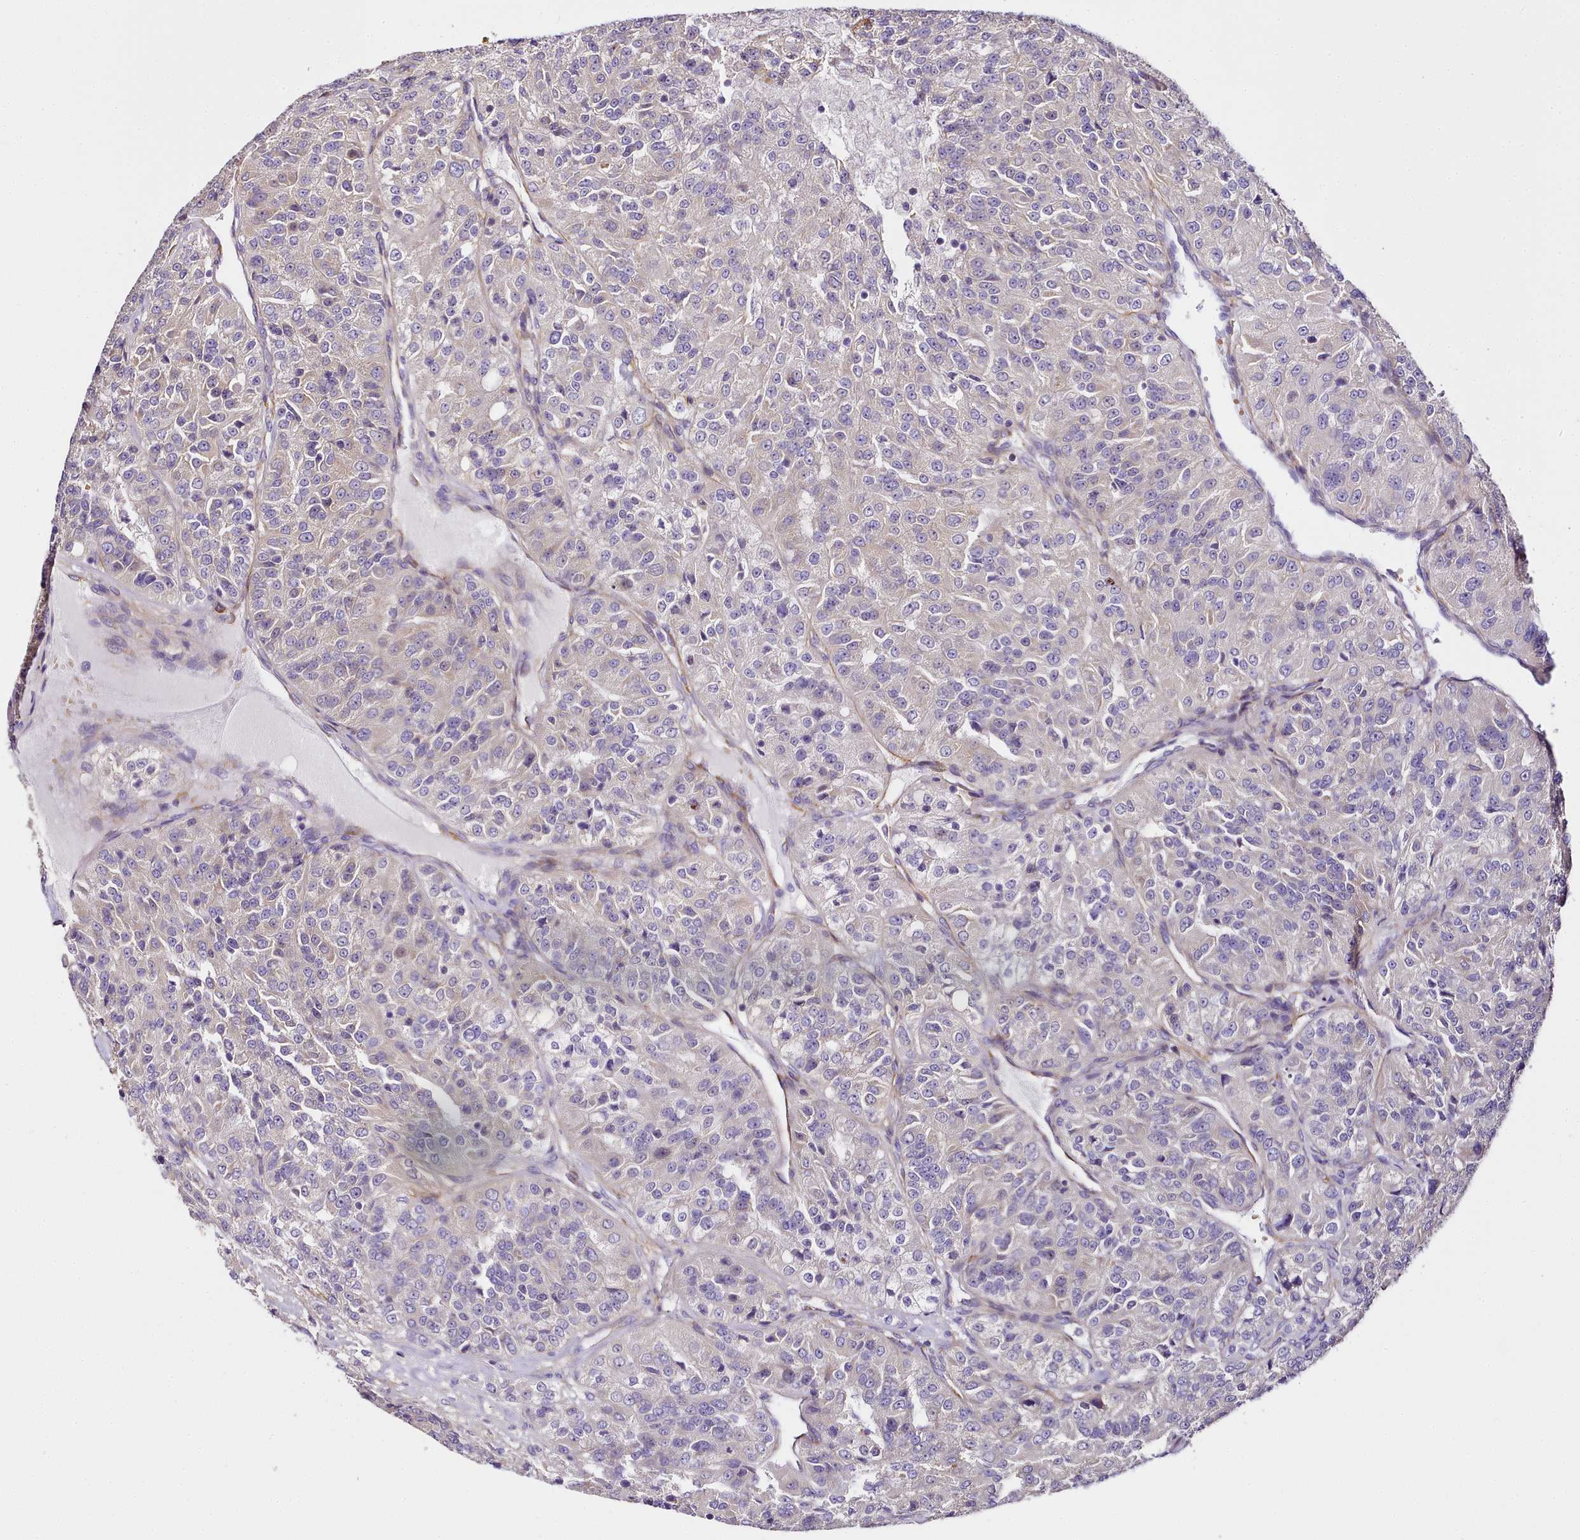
{"staining": {"intensity": "negative", "quantity": "none", "location": "none"}, "tissue": "renal cancer", "cell_type": "Tumor cells", "image_type": "cancer", "snomed": [{"axis": "morphology", "description": "Adenocarcinoma, NOS"}, {"axis": "topography", "description": "Kidney"}], "caption": "This is an immunohistochemistry histopathology image of renal adenocarcinoma. There is no expression in tumor cells.", "gene": "NBPF1", "patient": {"sex": "female", "age": 63}}